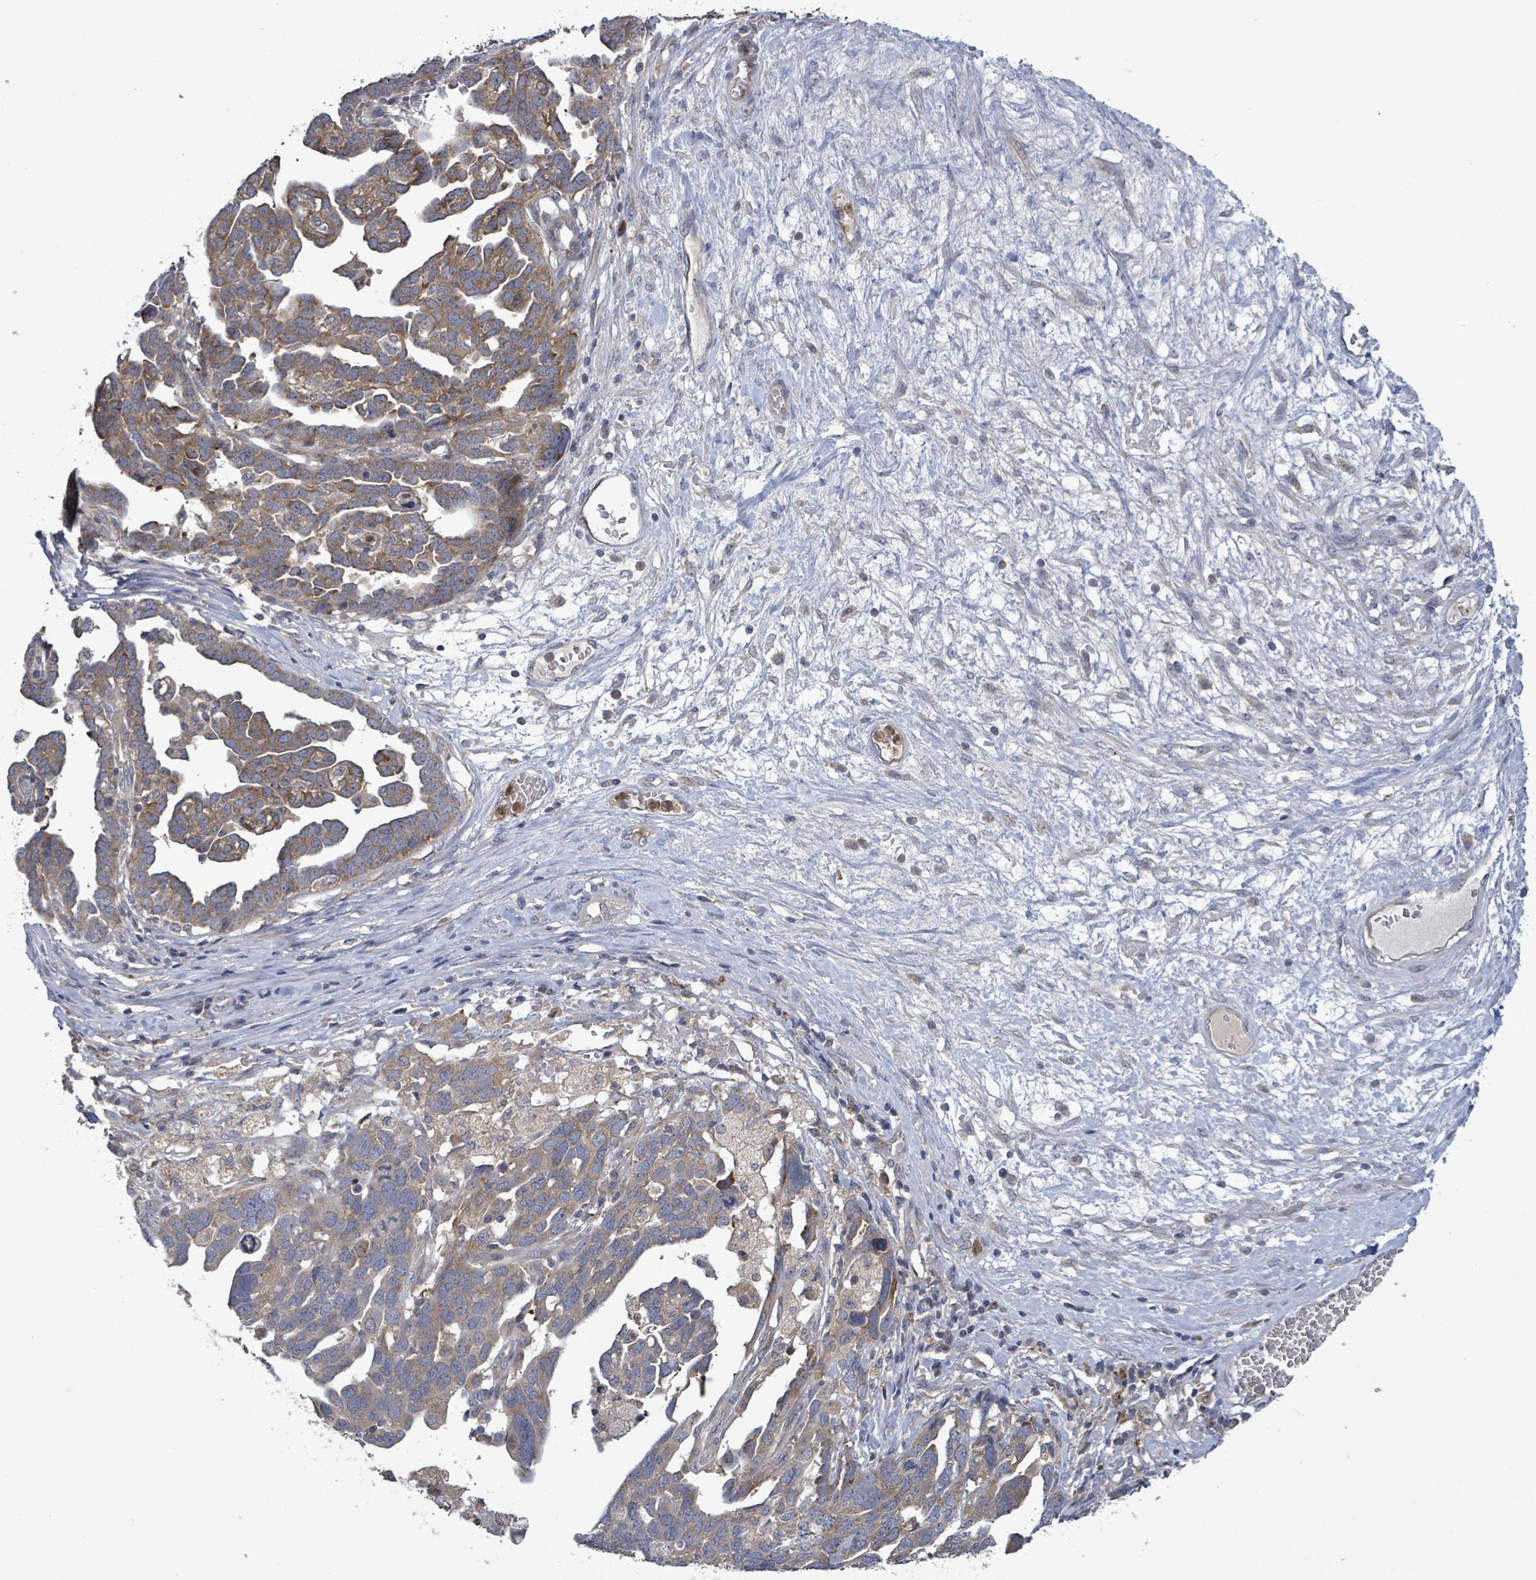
{"staining": {"intensity": "moderate", "quantity": "25%-75%", "location": "cytoplasmic/membranous"}, "tissue": "ovarian cancer", "cell_type": "Tumor cells", "image_type": "cancer", "snomed": [{"axis": "morphology", "description": "Cystadenocarcinoma, serous, NOS"}, {"axis": "topography", "description": "Ovary"}], "caption": "Serous cystadenocarcinoma (ovarian) was stained to show a protein in brown. There is medium levels of moderate cytoplasmic/membranous expression in about 25%-75% of tumor cells.", "gene": "SERPINE3", "patient": {"sex": "female", "age": 54}}